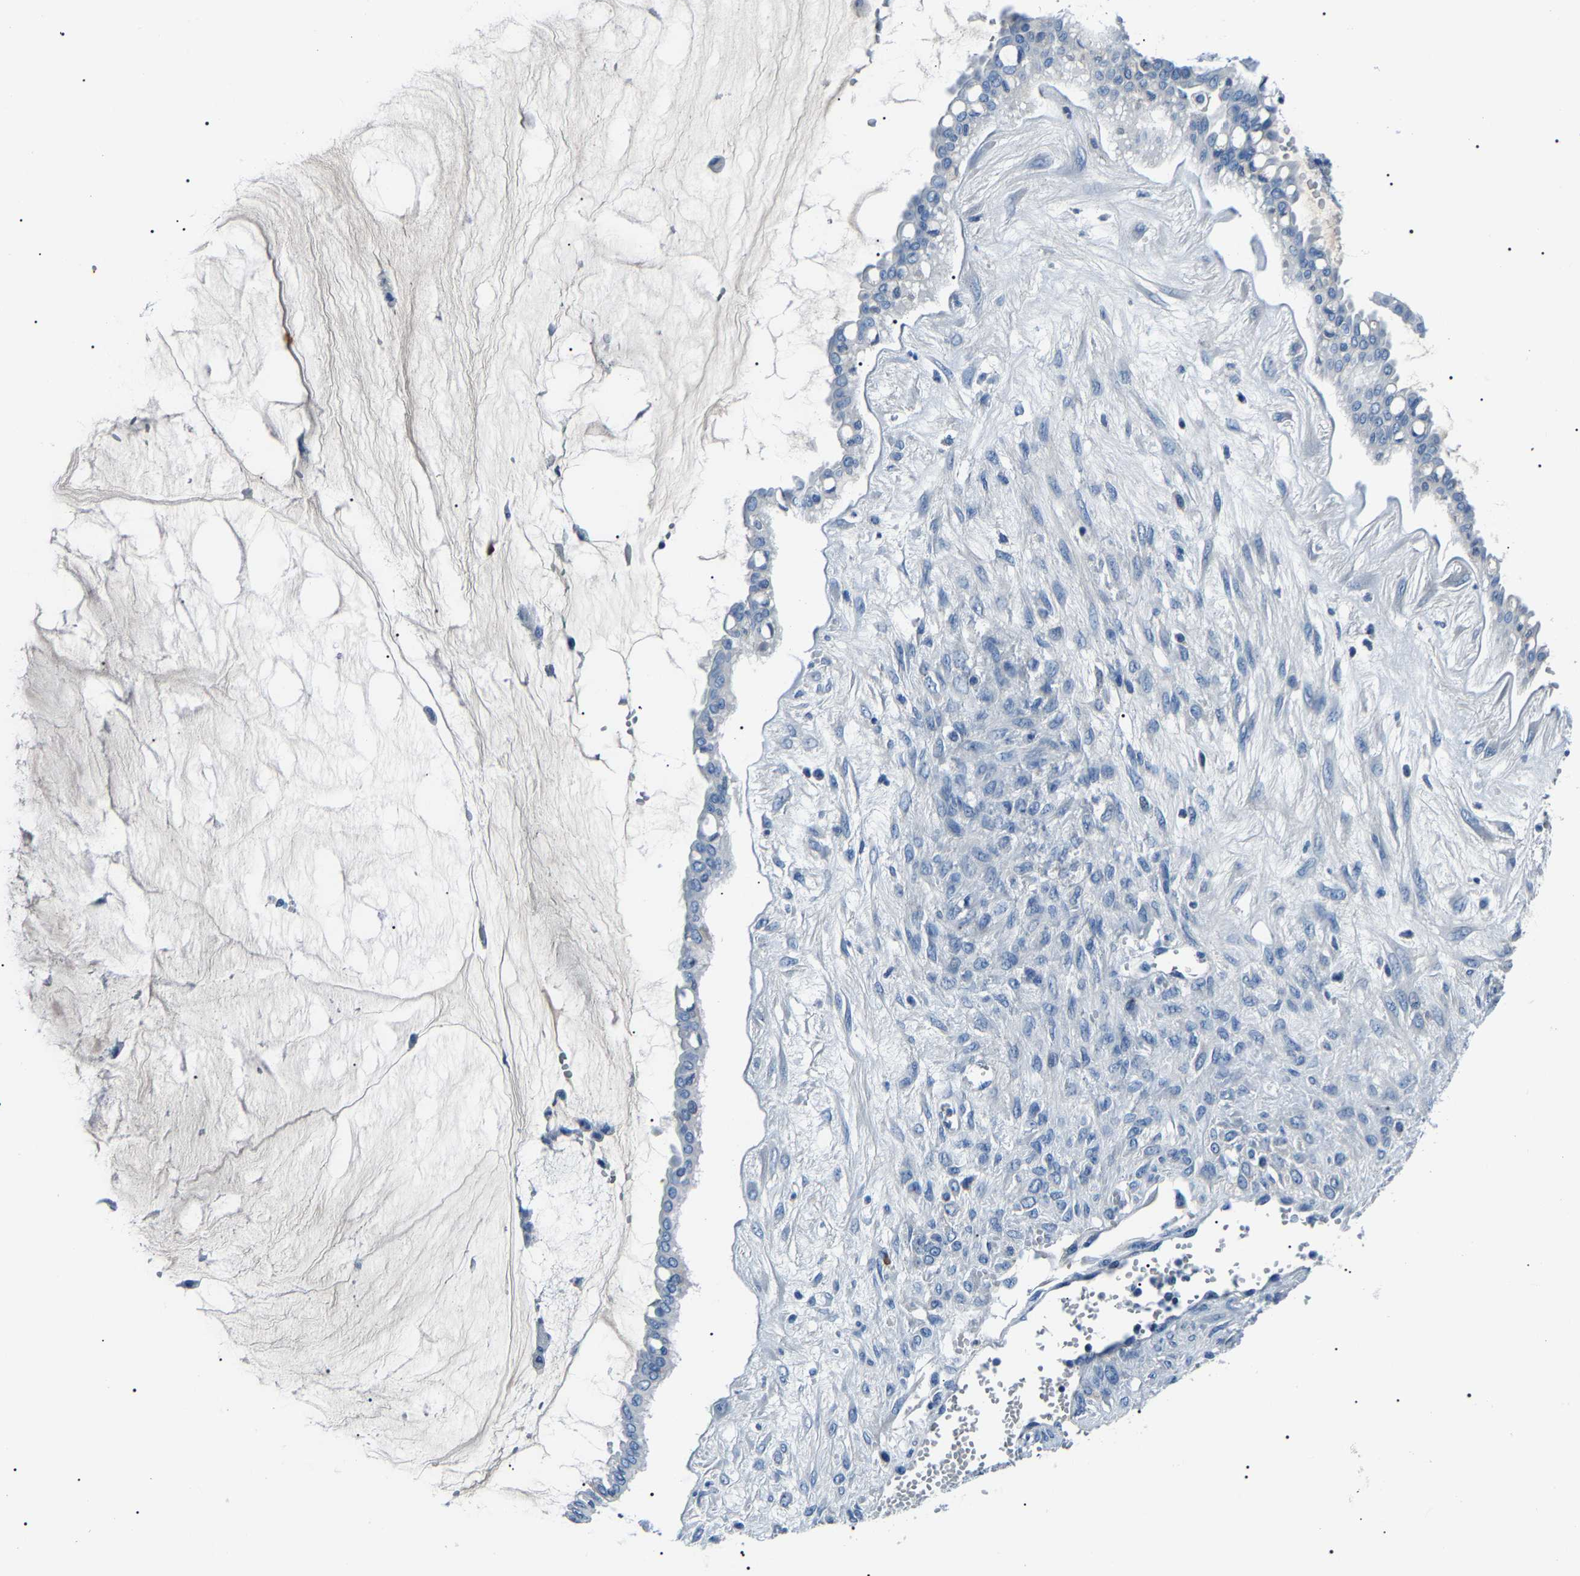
{"staining": {"intensity": "negative", "quantity": "none", "location": "none"}, "tissue": "ovarian cancer", "cell_type": "Tumor cells", "image_type": "cancer", "snomed": [{"axis": "morphology", "description": "Cystadenocarcinoma, mucinous, NOS"}, {"axis": "topography", "description": "Ovary"}], "caption": "DAB immunohistochemical staining of human mucinous cystadenocarcinoma (ovarian) exhibits no significant expression in tumor cells.", "gene": "KLK15", "patient": {"sex": "female", "age": 73}}